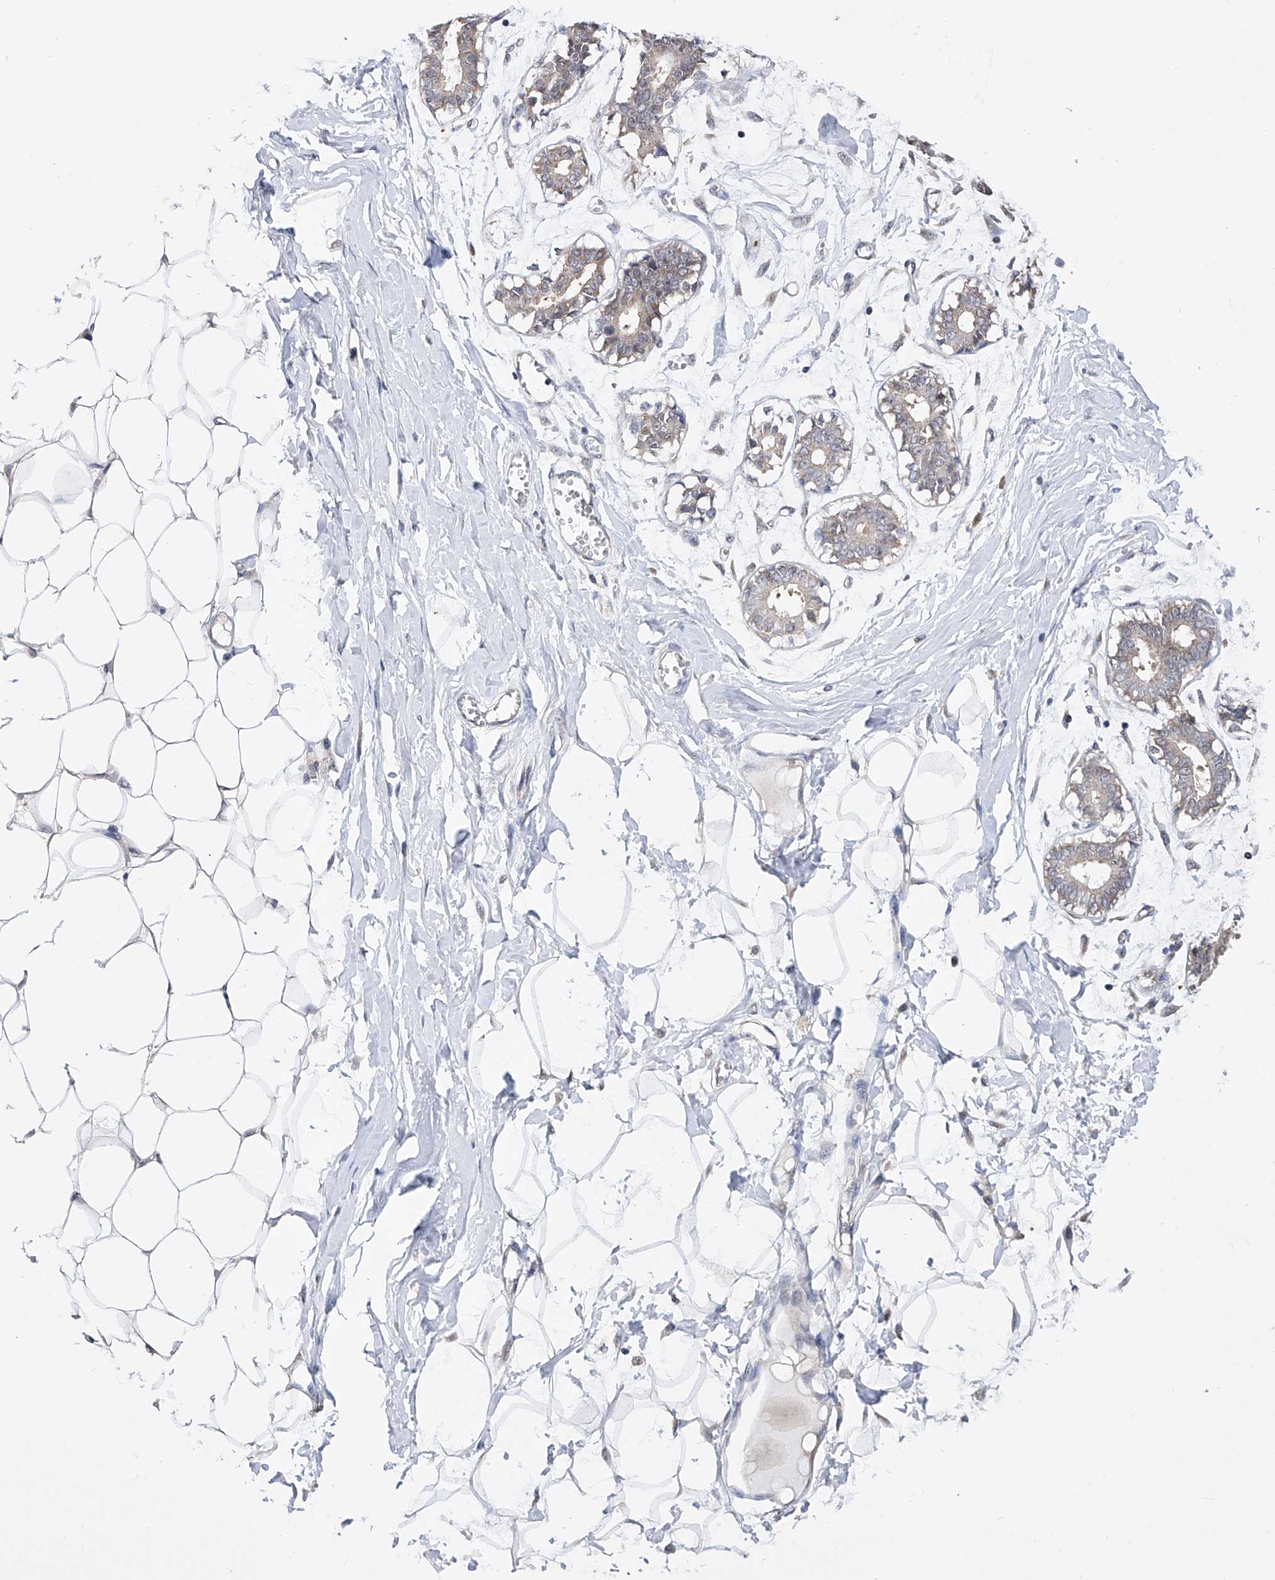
{"staining": {"intensity": "negative", "quantity": "none", "location": "none"}, "tissue": "breast", "cell_type": "Adipocytes", "image_type": "normal", "snomed": [{"axis": "morphology", "description": "Normal tissue, NOS"}, {"axis": "topography", "description": "Breast"}], "caption": "IHC of unremarkable breast demonstrates no staining in adipocytes.", "gene": "USP45", "patient": {"sex": "female", "age": 27}}